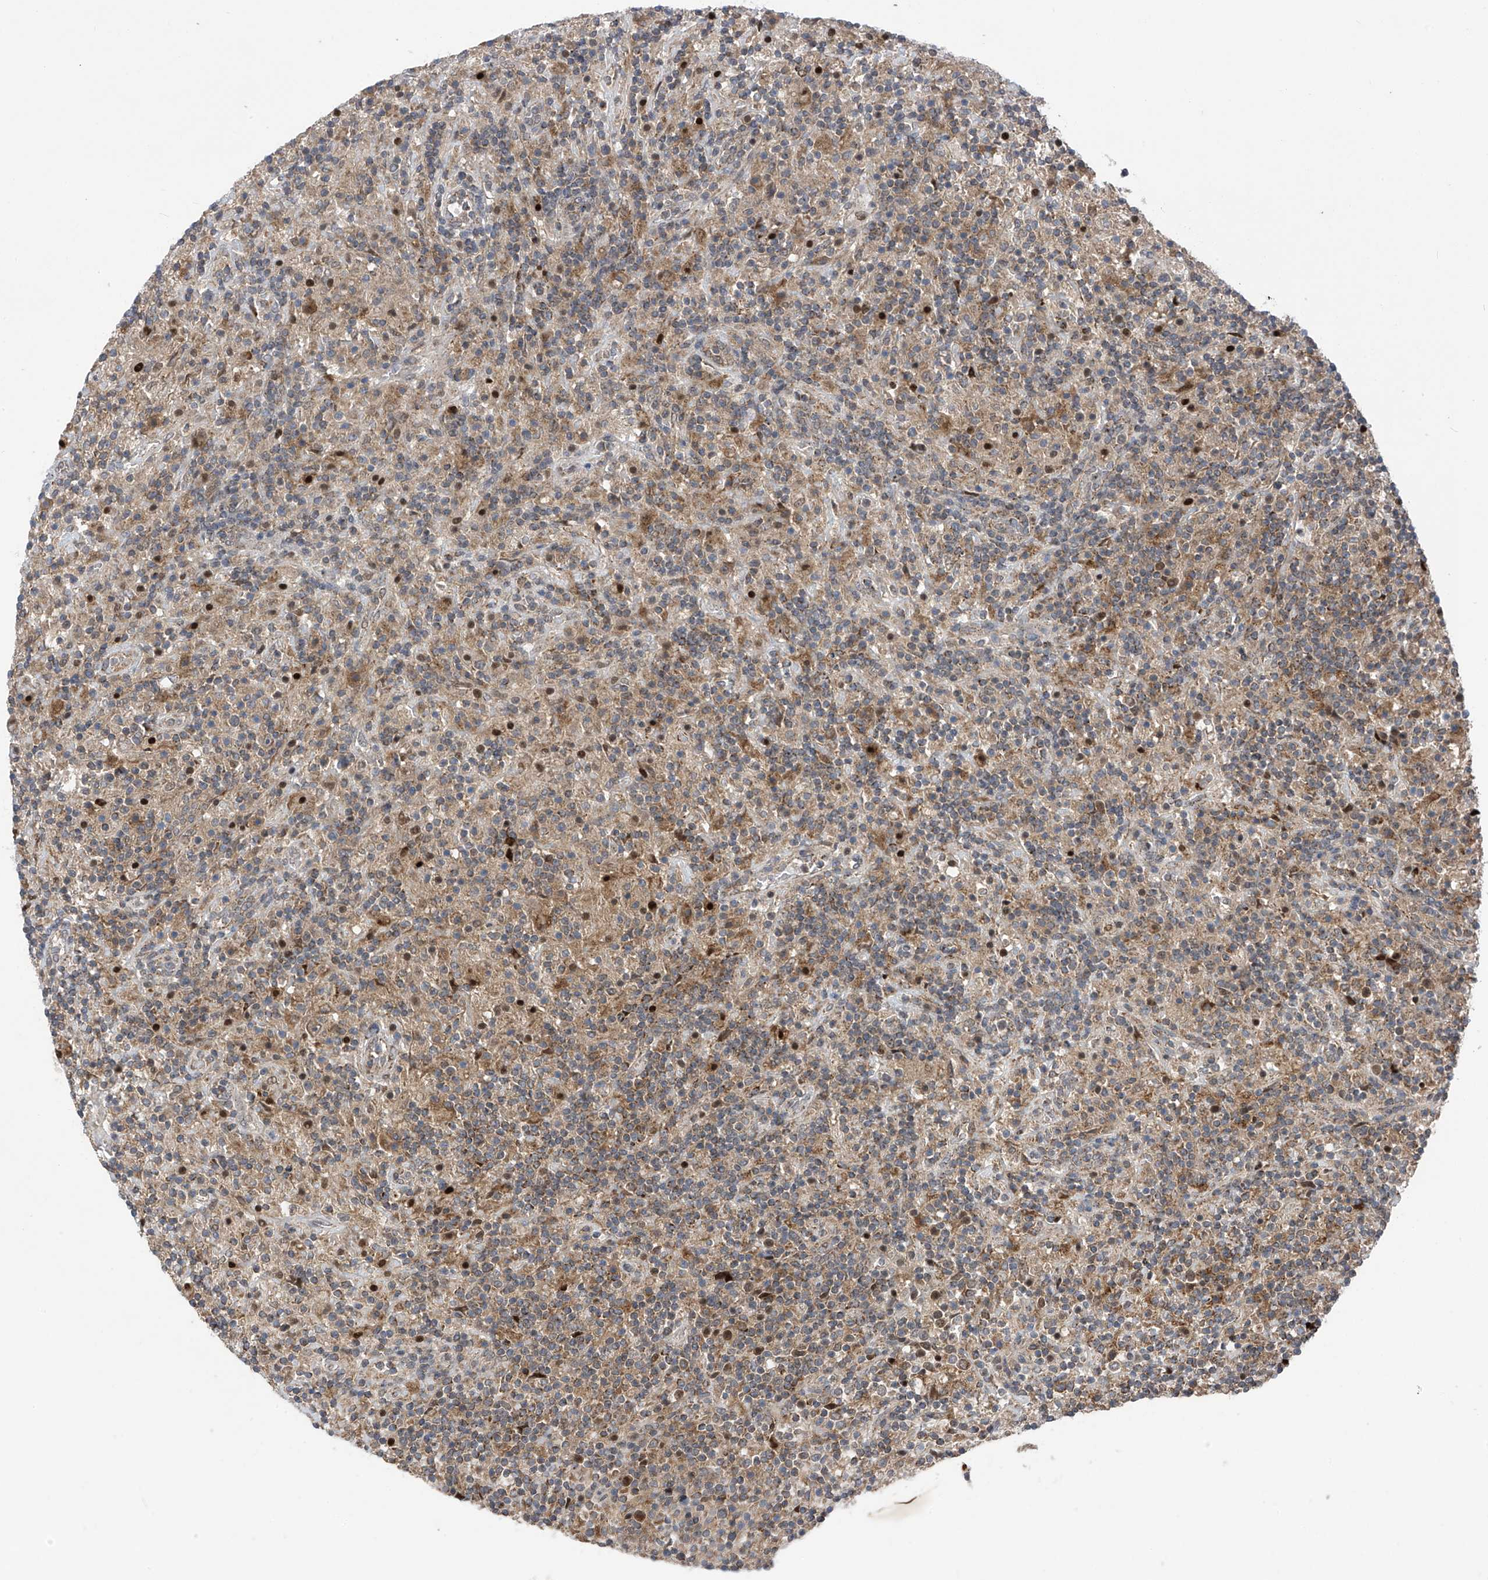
{"staining": {"intensity": "weak", "quantity": "<25%", "location": "cytoplasmic/membranous"}, "tissue": "lymphoma", "cell_type": "Tumor cells", "image_type": "cancer", "snomed": [{"axis": "morphology", "description": "Hodgkin's disease, NOS"}, {"axis": "topography", "description": "Lymph node"}], "caption": "Immunohistochemistry (IHC) micrograph of neoplastic tissue: lymphoma stained with DAB displays no significant protein expression in tumor cells.", "gene": "SLCO4A1", "patient": {"sex": "male", "age": 70}}